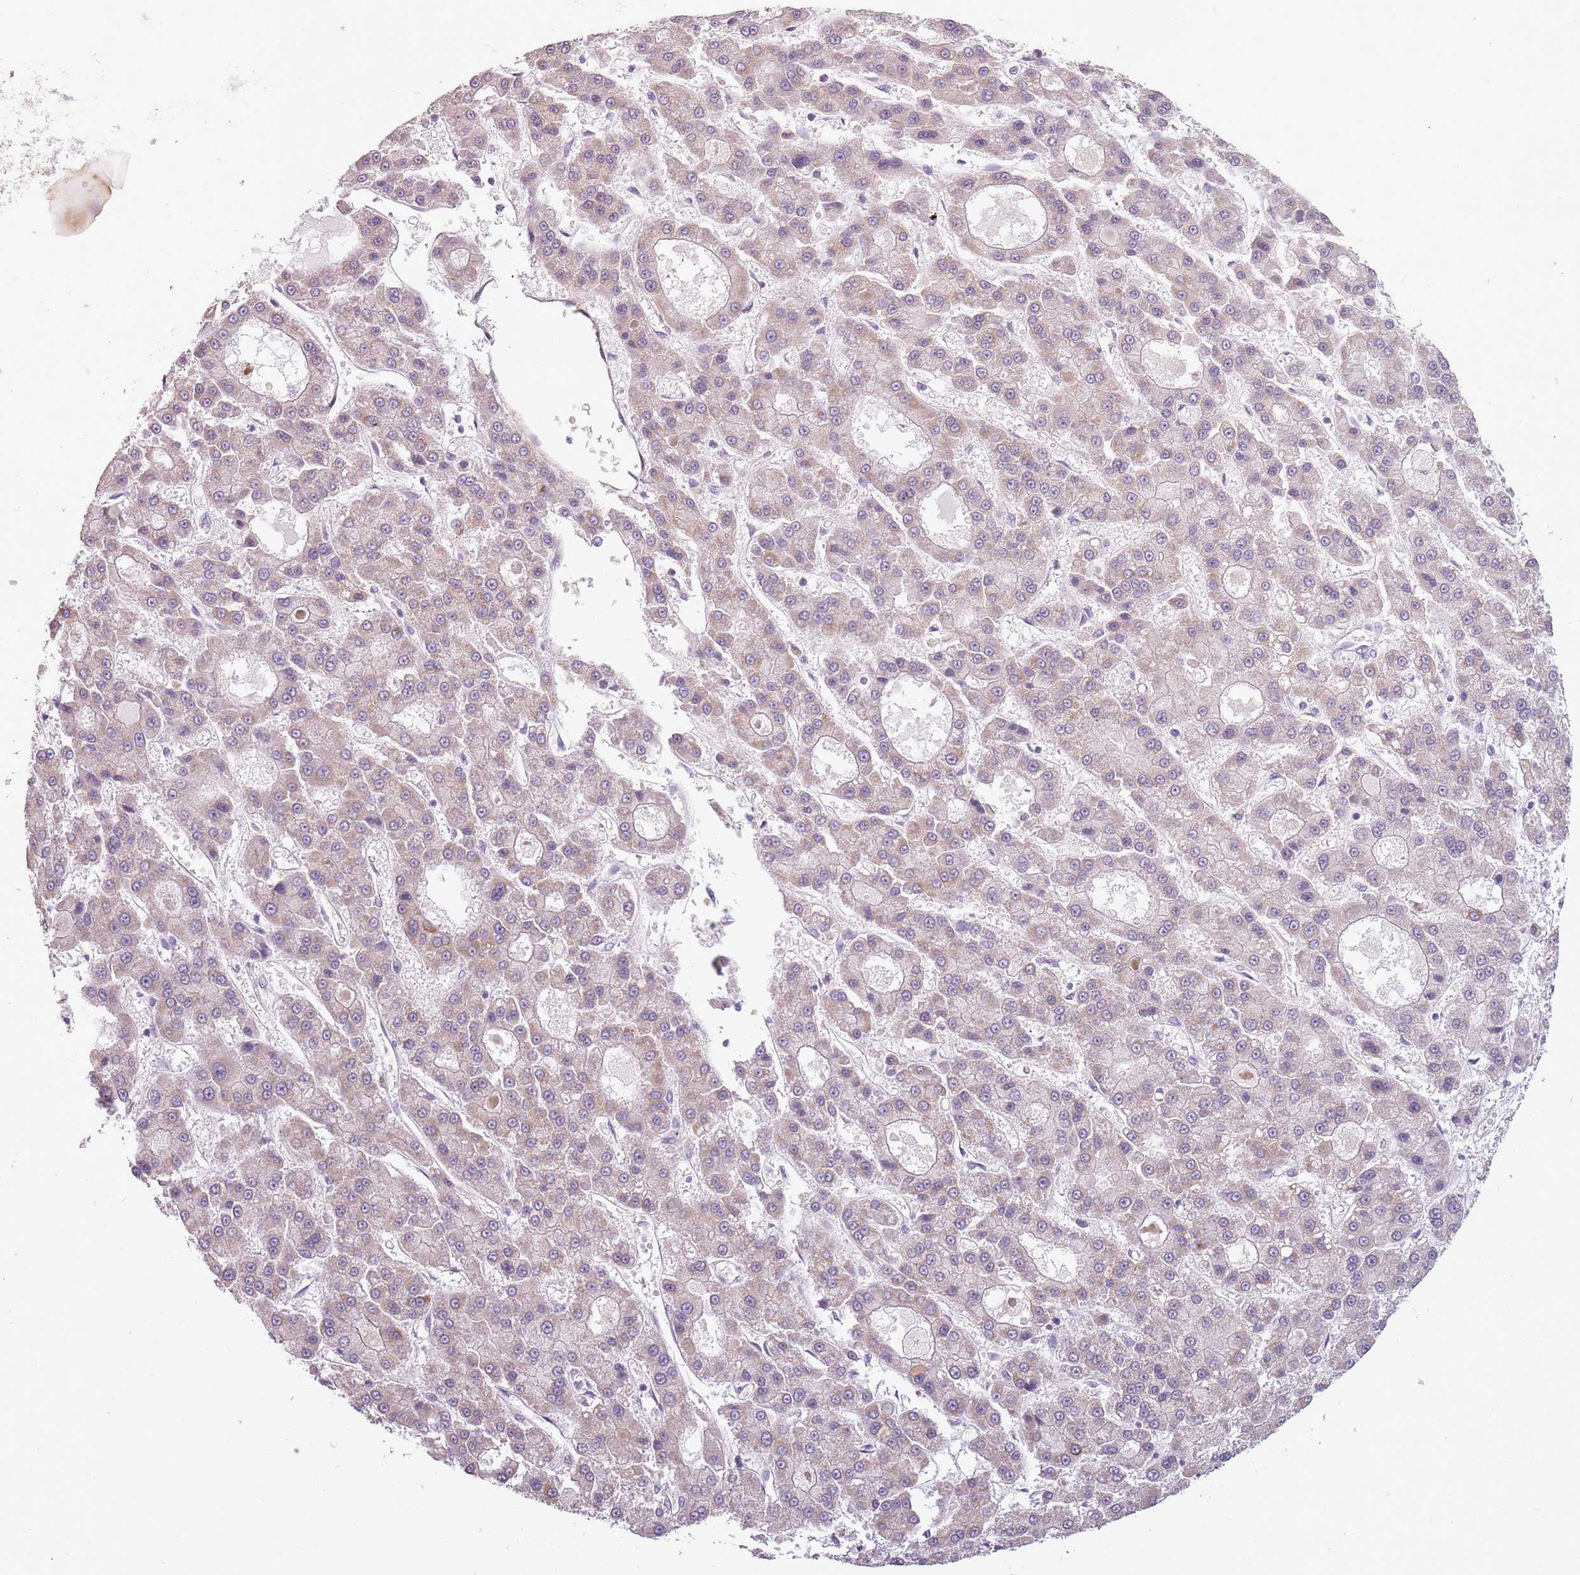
{"staining": {"intensity": "weak", "quantity": "<25%", "location": "cytoplasmic/membranous"}, "tissue": "liver cancer", "cell_type": "Tumor cells", "image_type": "cancer", "snomed": [{"axis": "morphology", "description": "Carcinoma, Hepatocellular, NOS"}, {"axis": "topography", "description": "Liver"}], "caption": "This is an immunohistochemistry (IHC) histopathology image of human liver cancer. There is no expression in tumor cells.", "gene": "TLCD2", "patient": {"sex": "male", "age": 70}}